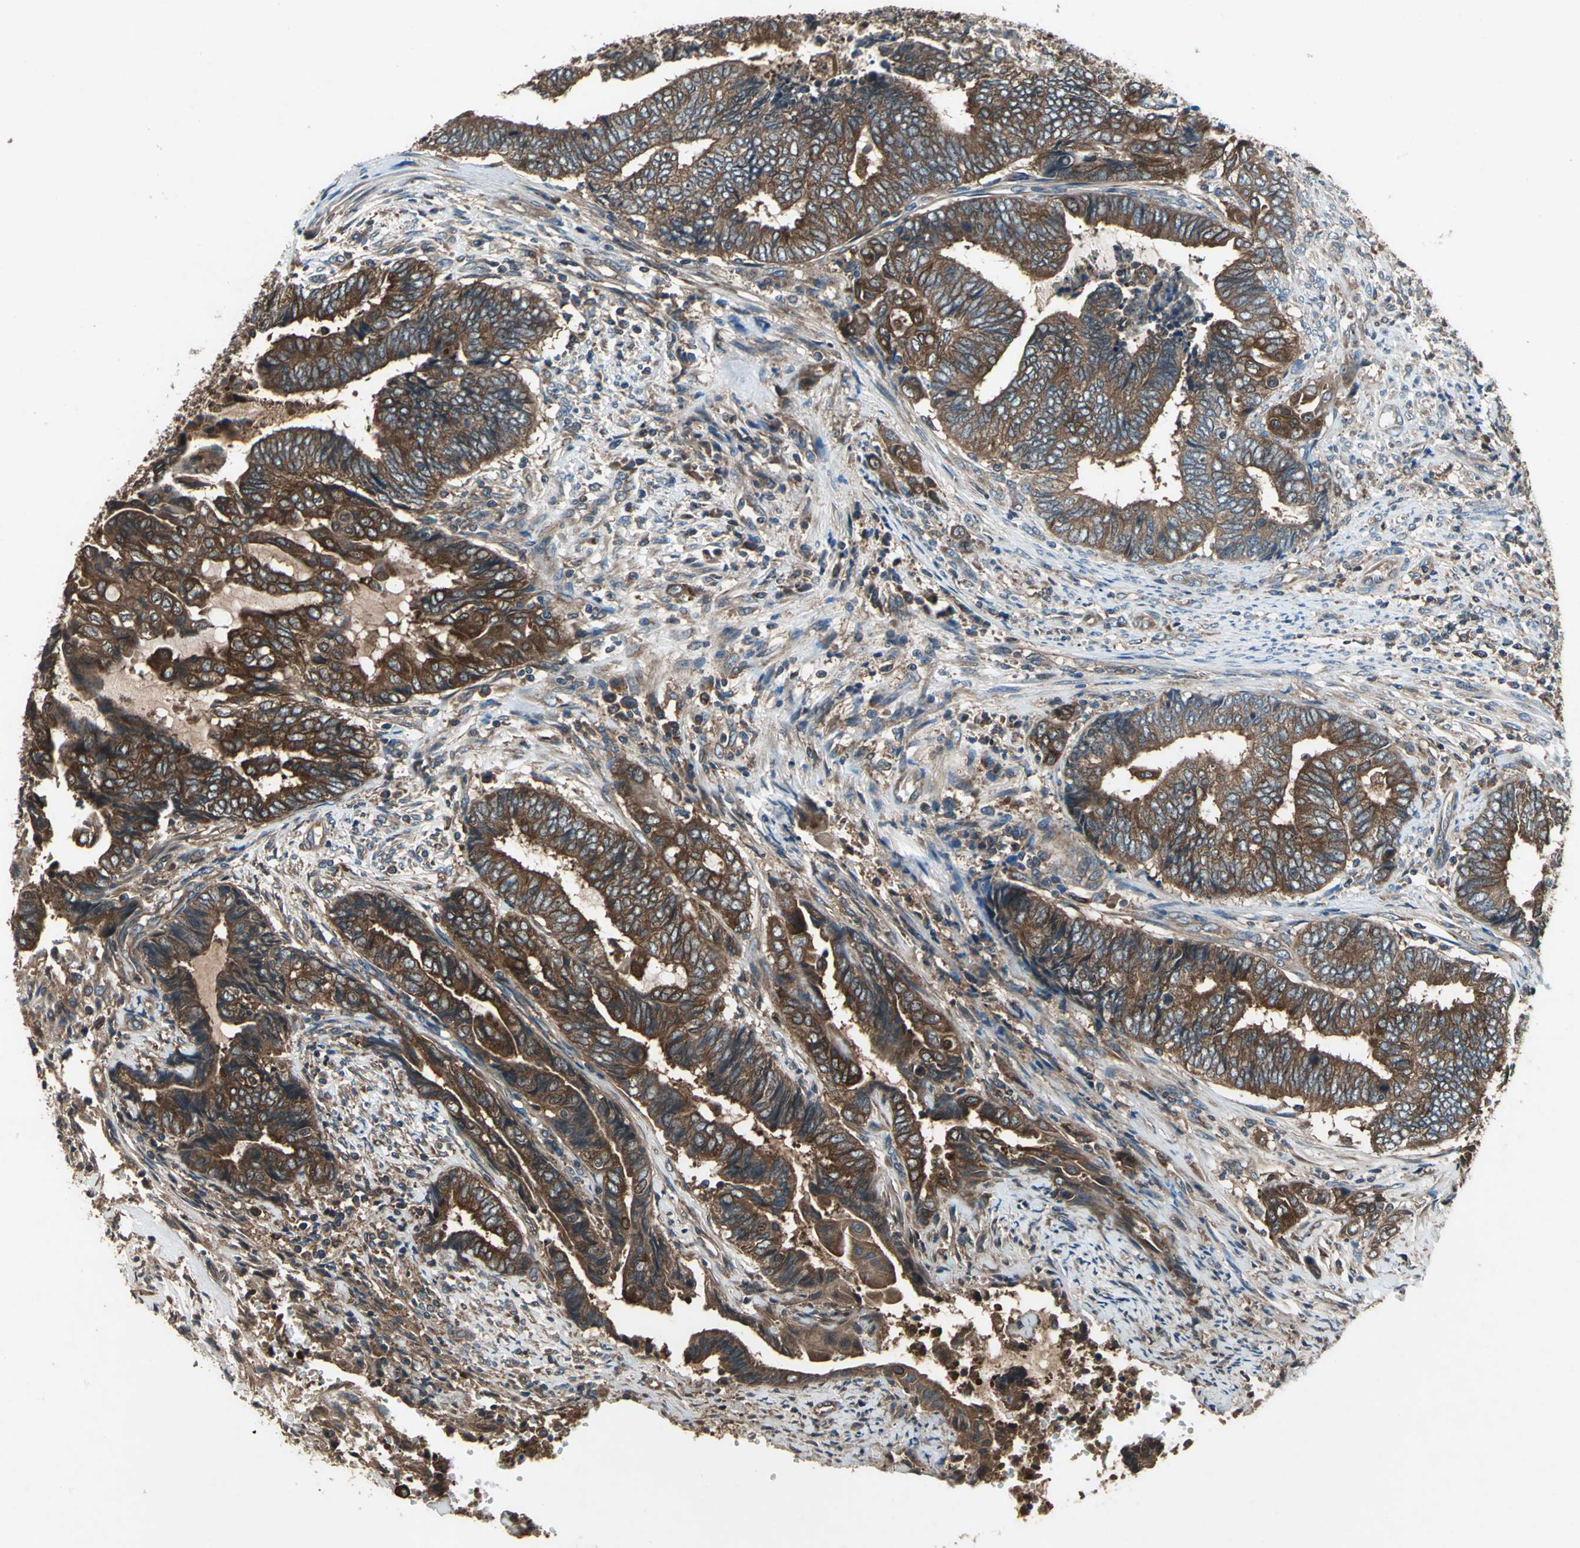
{"staining": {"intensity": "strong", "quantity": ">75%", "location": "cytoplasmic/membranous"}, "tissue": "endometrial cancer", "cell_type": "Tumor cells", "image_type": "cancer", "snomed": [{"axis": "morphology", "description": "Adenocarcinoma, NOS"}, {"axis": "topography", "description": "Uterus"}, {"axis": "topography", "description": "Endometrium"}], "caption": "IHC photomicrograph of endometrial cancer stained for a protein (brown), which reveals high levels of strong cytoplasmic/membranous expression in about >75% of tumor cells.", "gene": "CAPN1", "patient": {"sex": "female", "age": 70}}